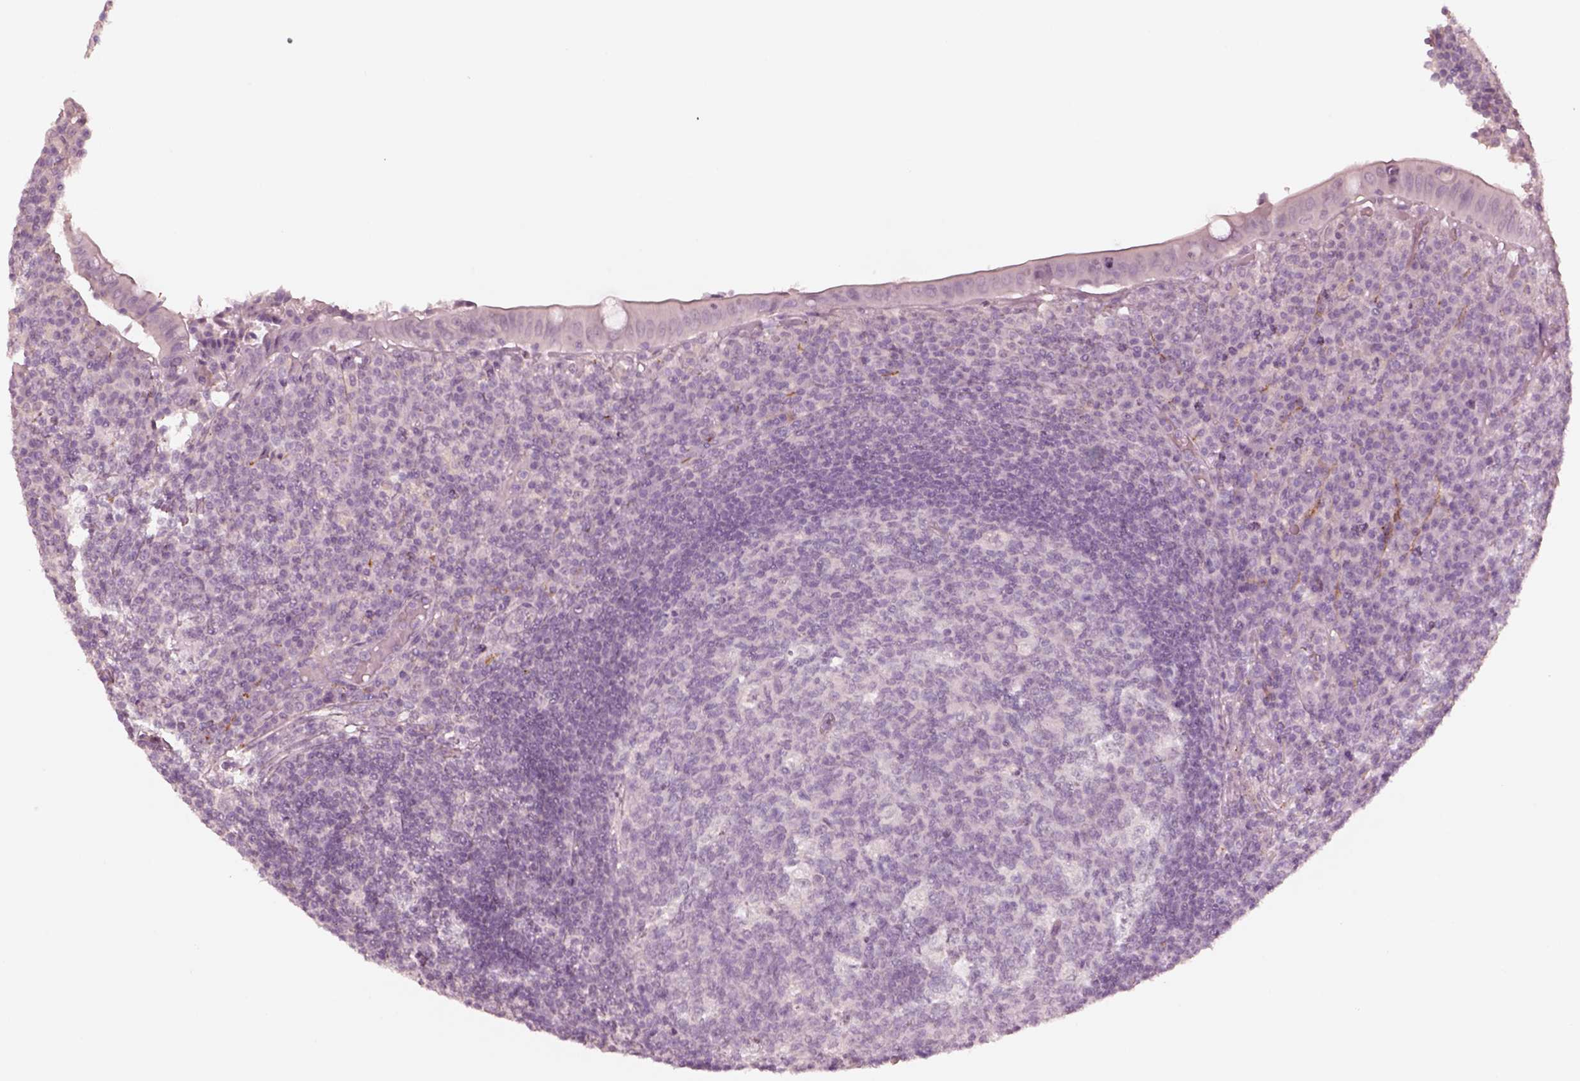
{"staining": {"intensity": "negative", "quantity": "none", "location": "none"}, "tissue": "appendix", "cell_type": "Glandular cells", "image_type": "normal", "snomed": [{"axis": "morphology", "description": "Normal tissue, NOS"}, {"axis": "topography", "description": "Appendix"}], "caption": "This is a histopathology image of immunohistochemistry (IHC) staining of unremarkable appendix, which shows no positivity in glandular cells. (DAB IHC with hematoxylin counter stain).", "gene": "DNAAF9", "patient": {"sex": "male", "age": 18}}